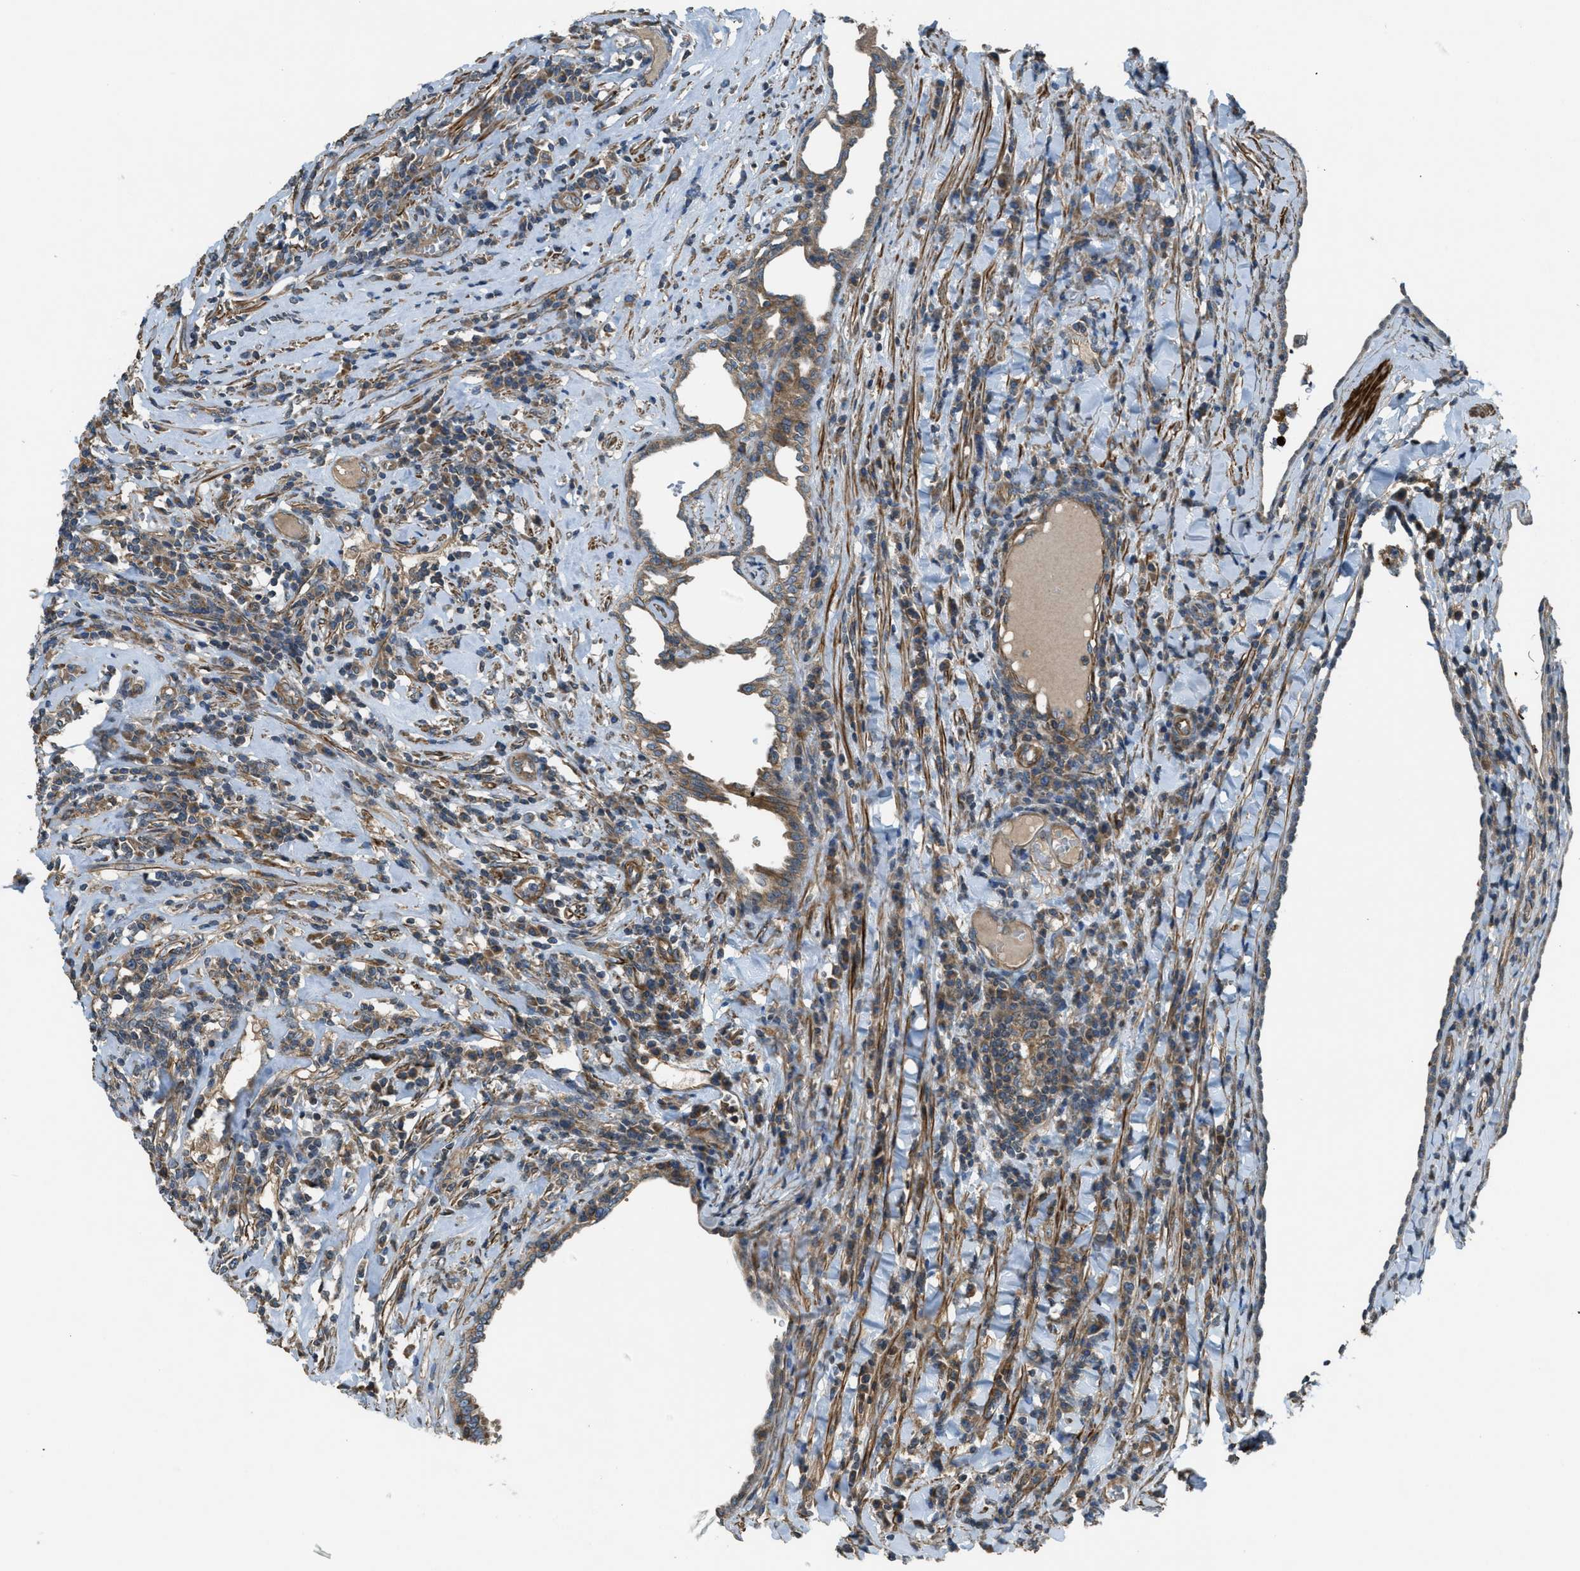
{"staining": {"intensity": "moderate", "quantity": ">75%", "location": "cytoplasmic/membranous"}, "tissue": "testis cancer", "cell_type": "Tumor cells", "image_type": "cancer", "snomed": [{"axis": "morphology", "description": "Normal tissue, NOS"}, {"axis": "morphology", "description": "Seminoma, NOS"}, {"axis": "topography", "description": "Testis"}], "caption": "Immunohistochemistry of human testis seminoma displays medium levels of moderate cytoplasmic/membranous staining in about >75% of tumor cells.", "gene": "VEZT", "patient": {"sex": "male", "age": 43}}